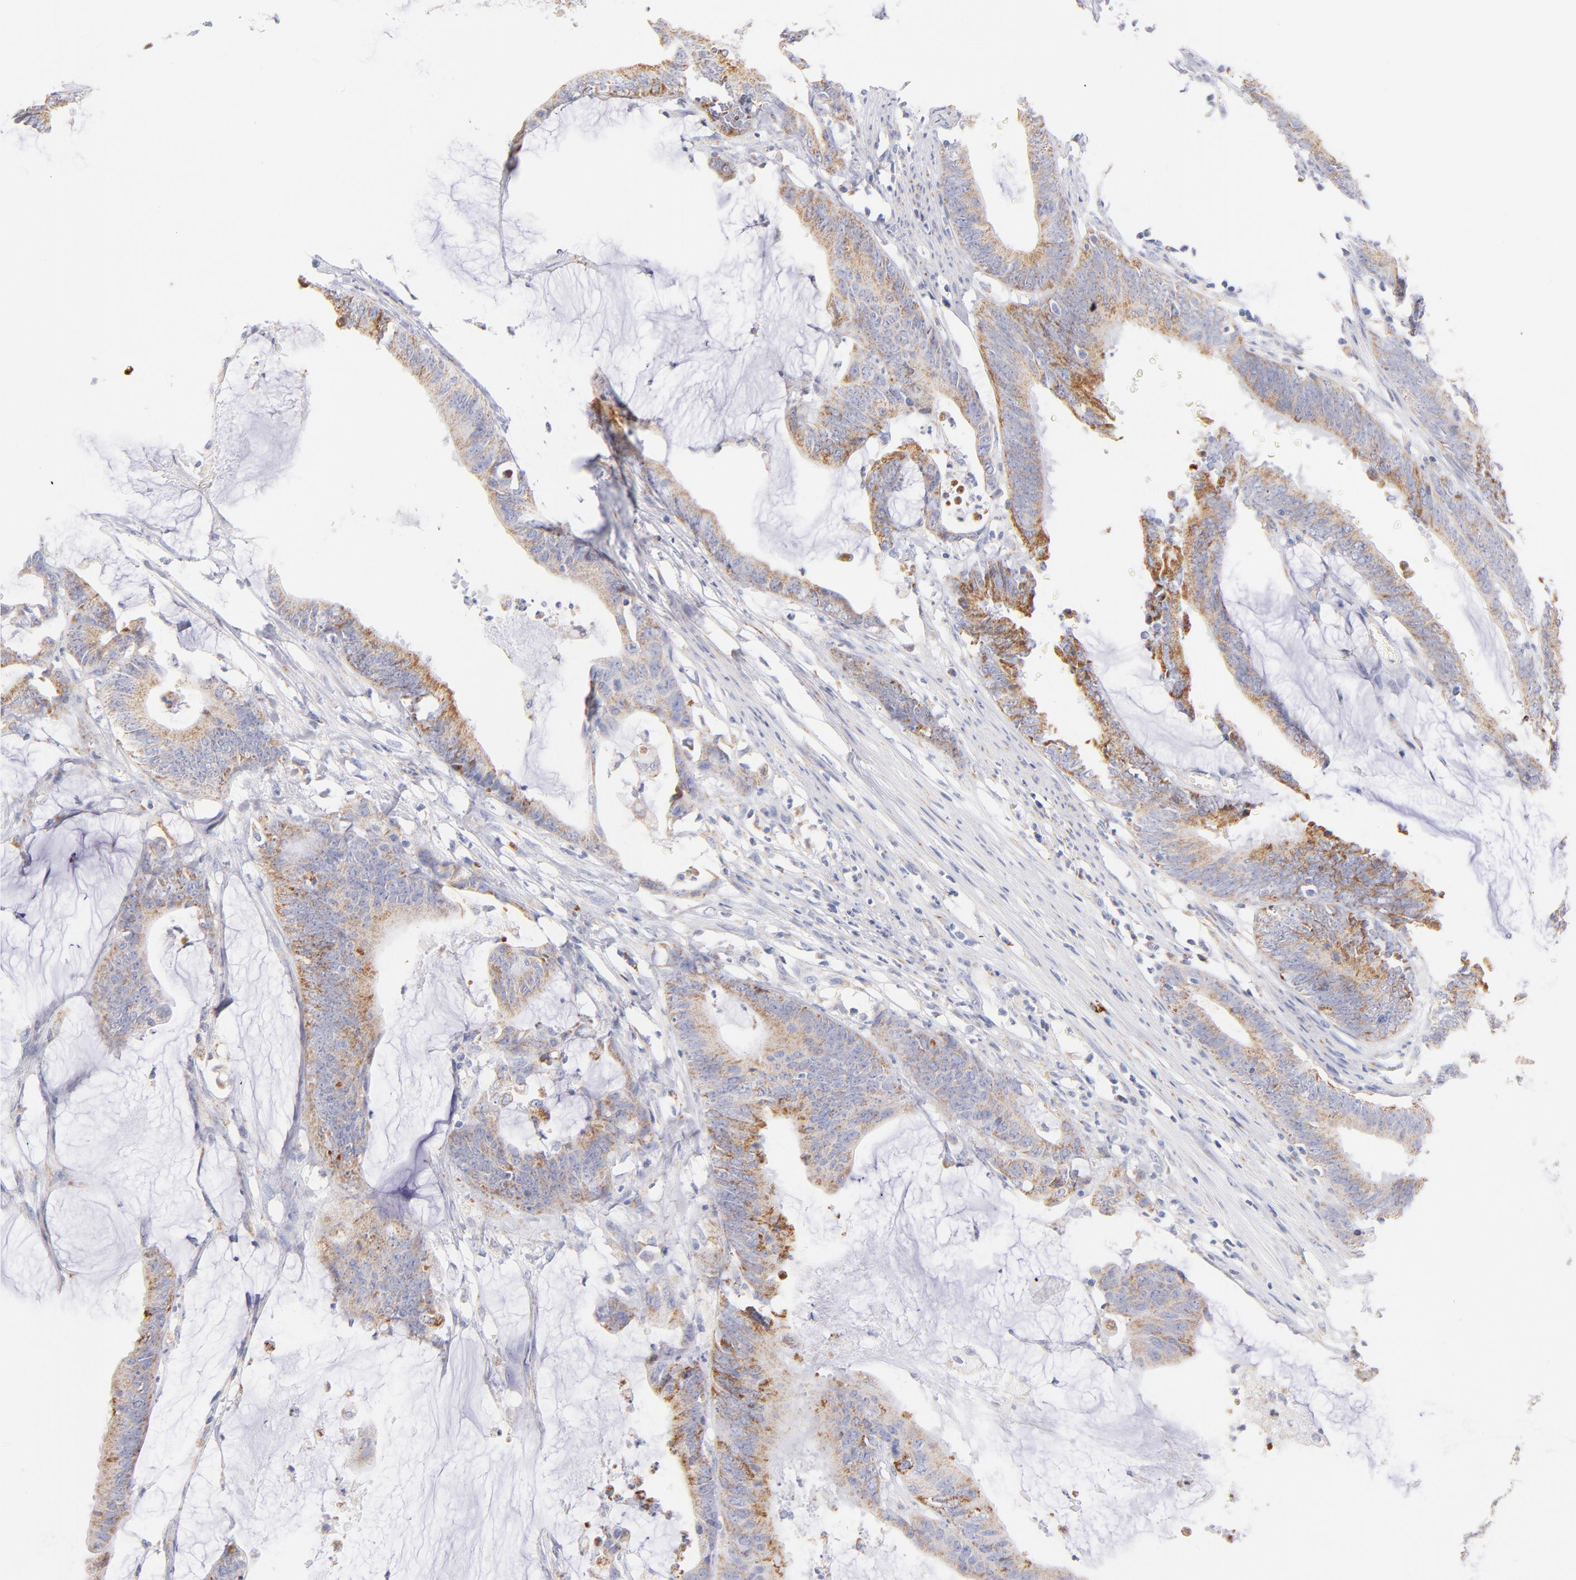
{"staining": {"intensity": "moderate", "quantity": ">75%", "location": "cytoplasmic/membranous"}, "tissue": "colorectal cancer", "cell_type": "Tumor cells", "image_type": "cancer", "snomed": [{"axis": "morphology", "description": "Adenocarcinoma, NOS"}, {"axis": "topography", "description": "Rectum"}], "caption": "Immunohistochemistry staining of colorectal cancer, which reveals medium levels of moderate cytoplasmic/membranous positivity in approximately >75% of tumor cells indicating moderate cytoplasmic/membranous protein positivity. The staining was performed using DAB (3,3'-diaminobenzidine) (brown) for protein detection and nuclei were counterstained in hematoxylin (blue).", "gene": "AIFM1", "patient": {"sex": "female", "age": 66}}